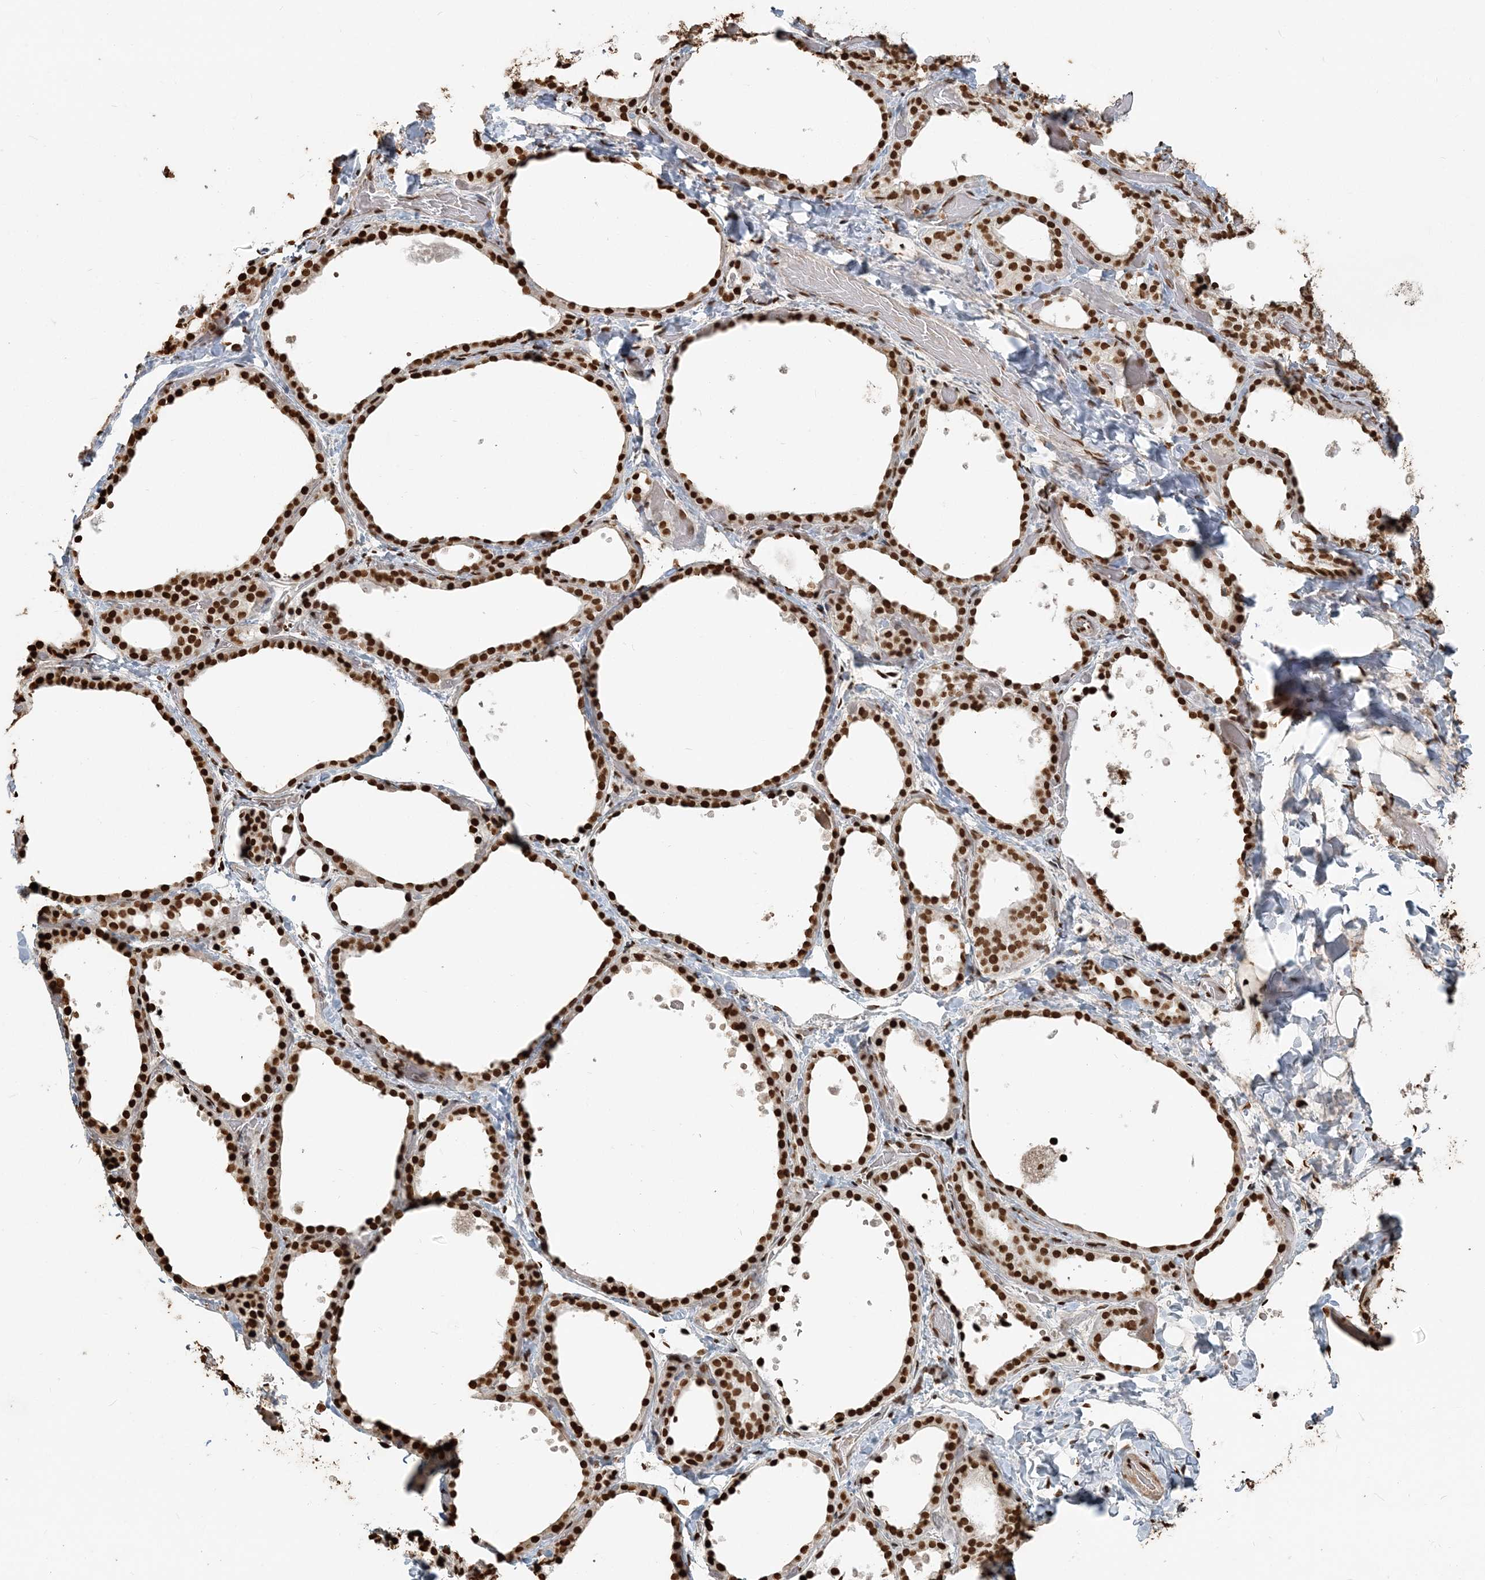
{"staining": {"intensity": "strong", "quantity": ">75%", "location": "nuclear"}, "tissue": "thyroid gland", "cell_type": "Glandular cells", "image_type": "normal", "snomed": [{"axis": "morphology", "description": "Normal tissue, NOS"}, {"axis": "topography", "description": "Thyroid gland"}], "caption": "Thyroid gland stained for a protein (brown) reveals strong nuclear positive staining in approximately >75% of glandular cells.", "gene": "H3", "patient": {"sex": "female", "age": 44}}